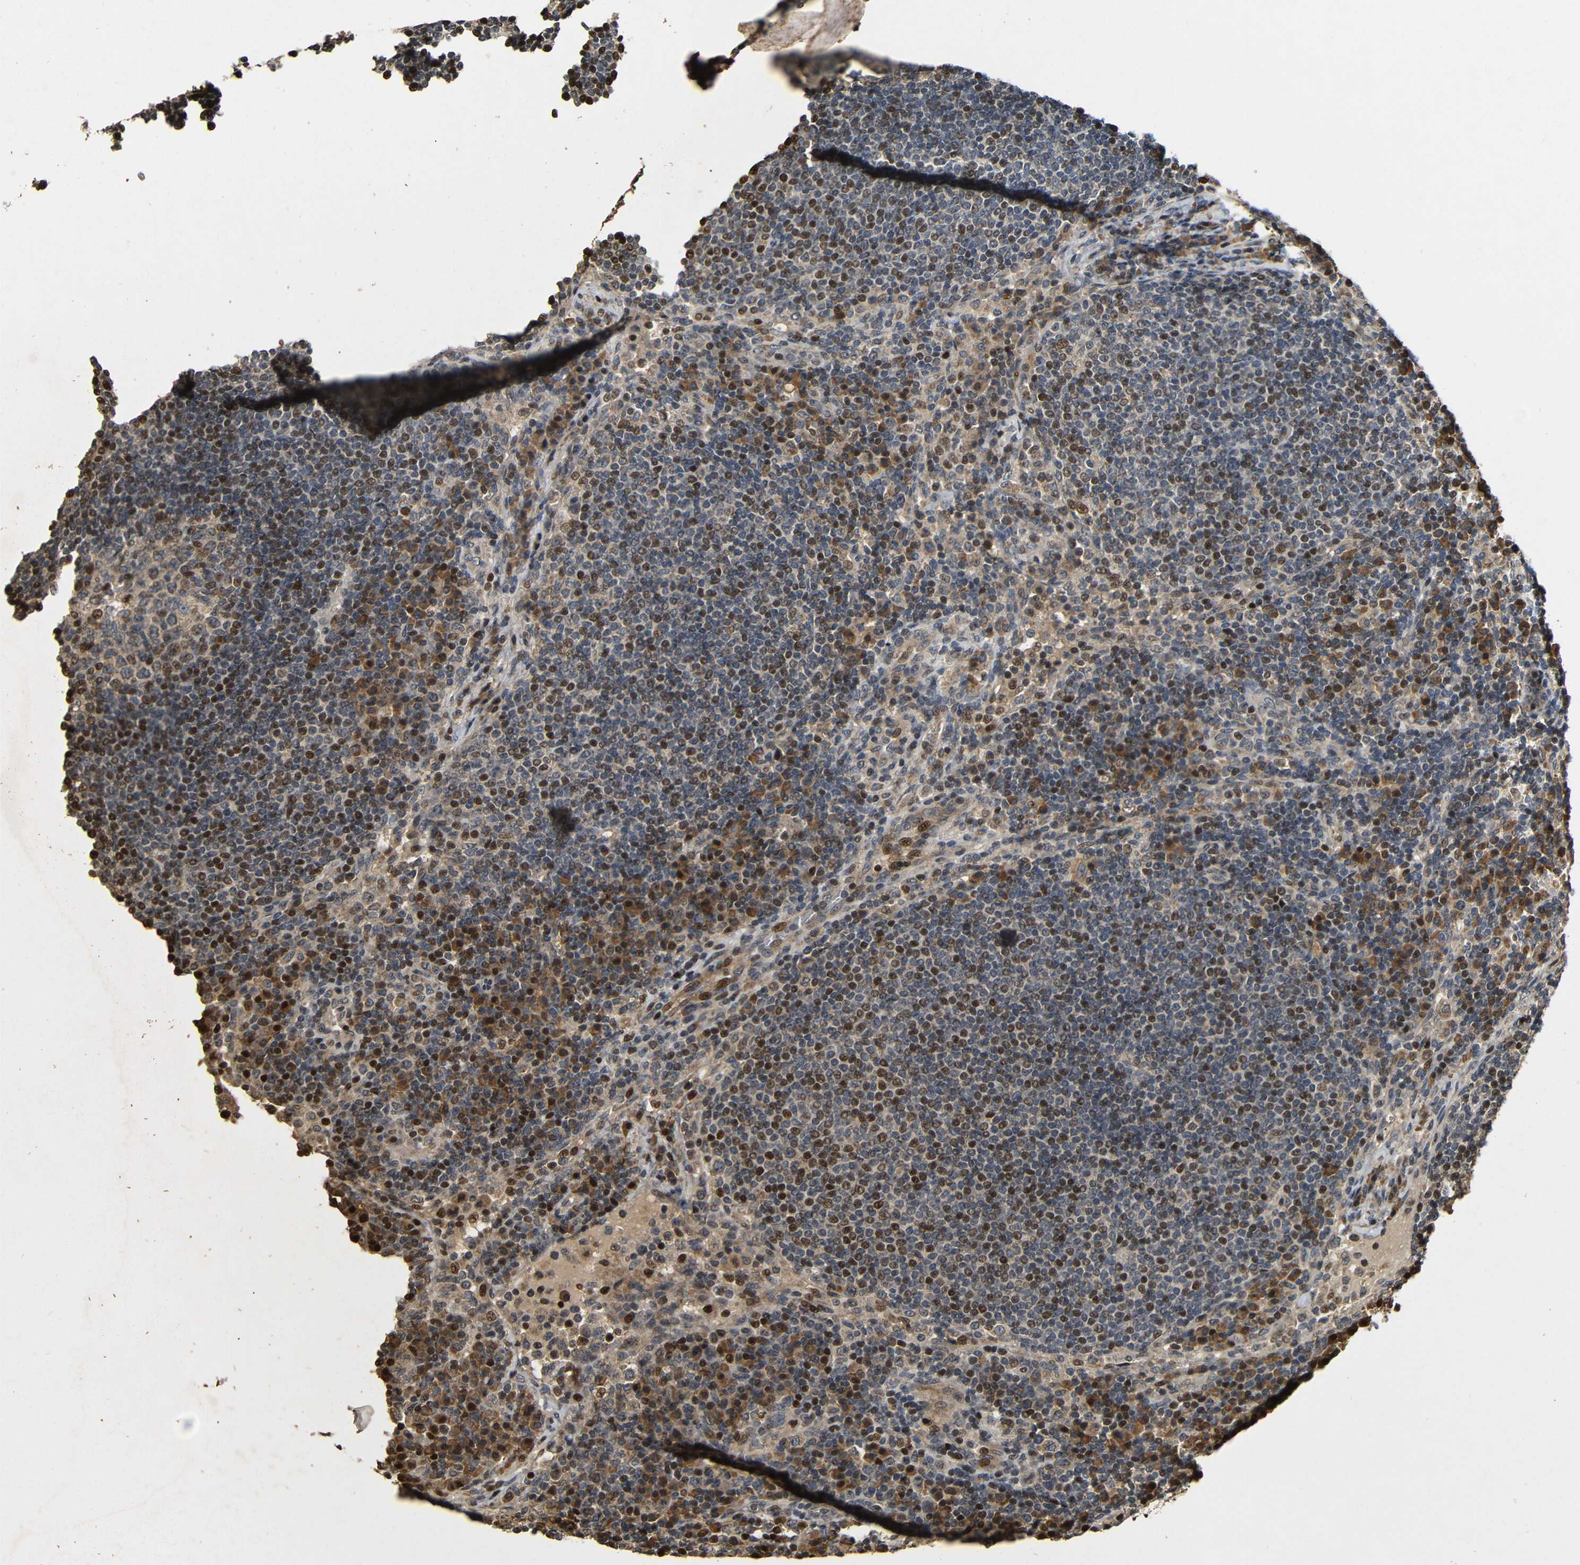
{"staining": {"intensity": "moderate", "quantity": "25%-75%", "location": "cytoplasmic/membranous,nuclear"}, "tissue": "lymph node", "cell_type": "Germinal center cells", "image_type": "normal", "snomed": [{"axis": "morphology", "description": "Normal tissue, NOS"}, {"axis": "topography", "description": "Lymph node"}], "caption": "Moderate cytoplasmic/membranous,nuclear staining is seen in about 25%-75% of germinal center cells in unremarkable lymph node.", "gene": "KAZALD1", "patient": {"sex": "female", "age": 53}}